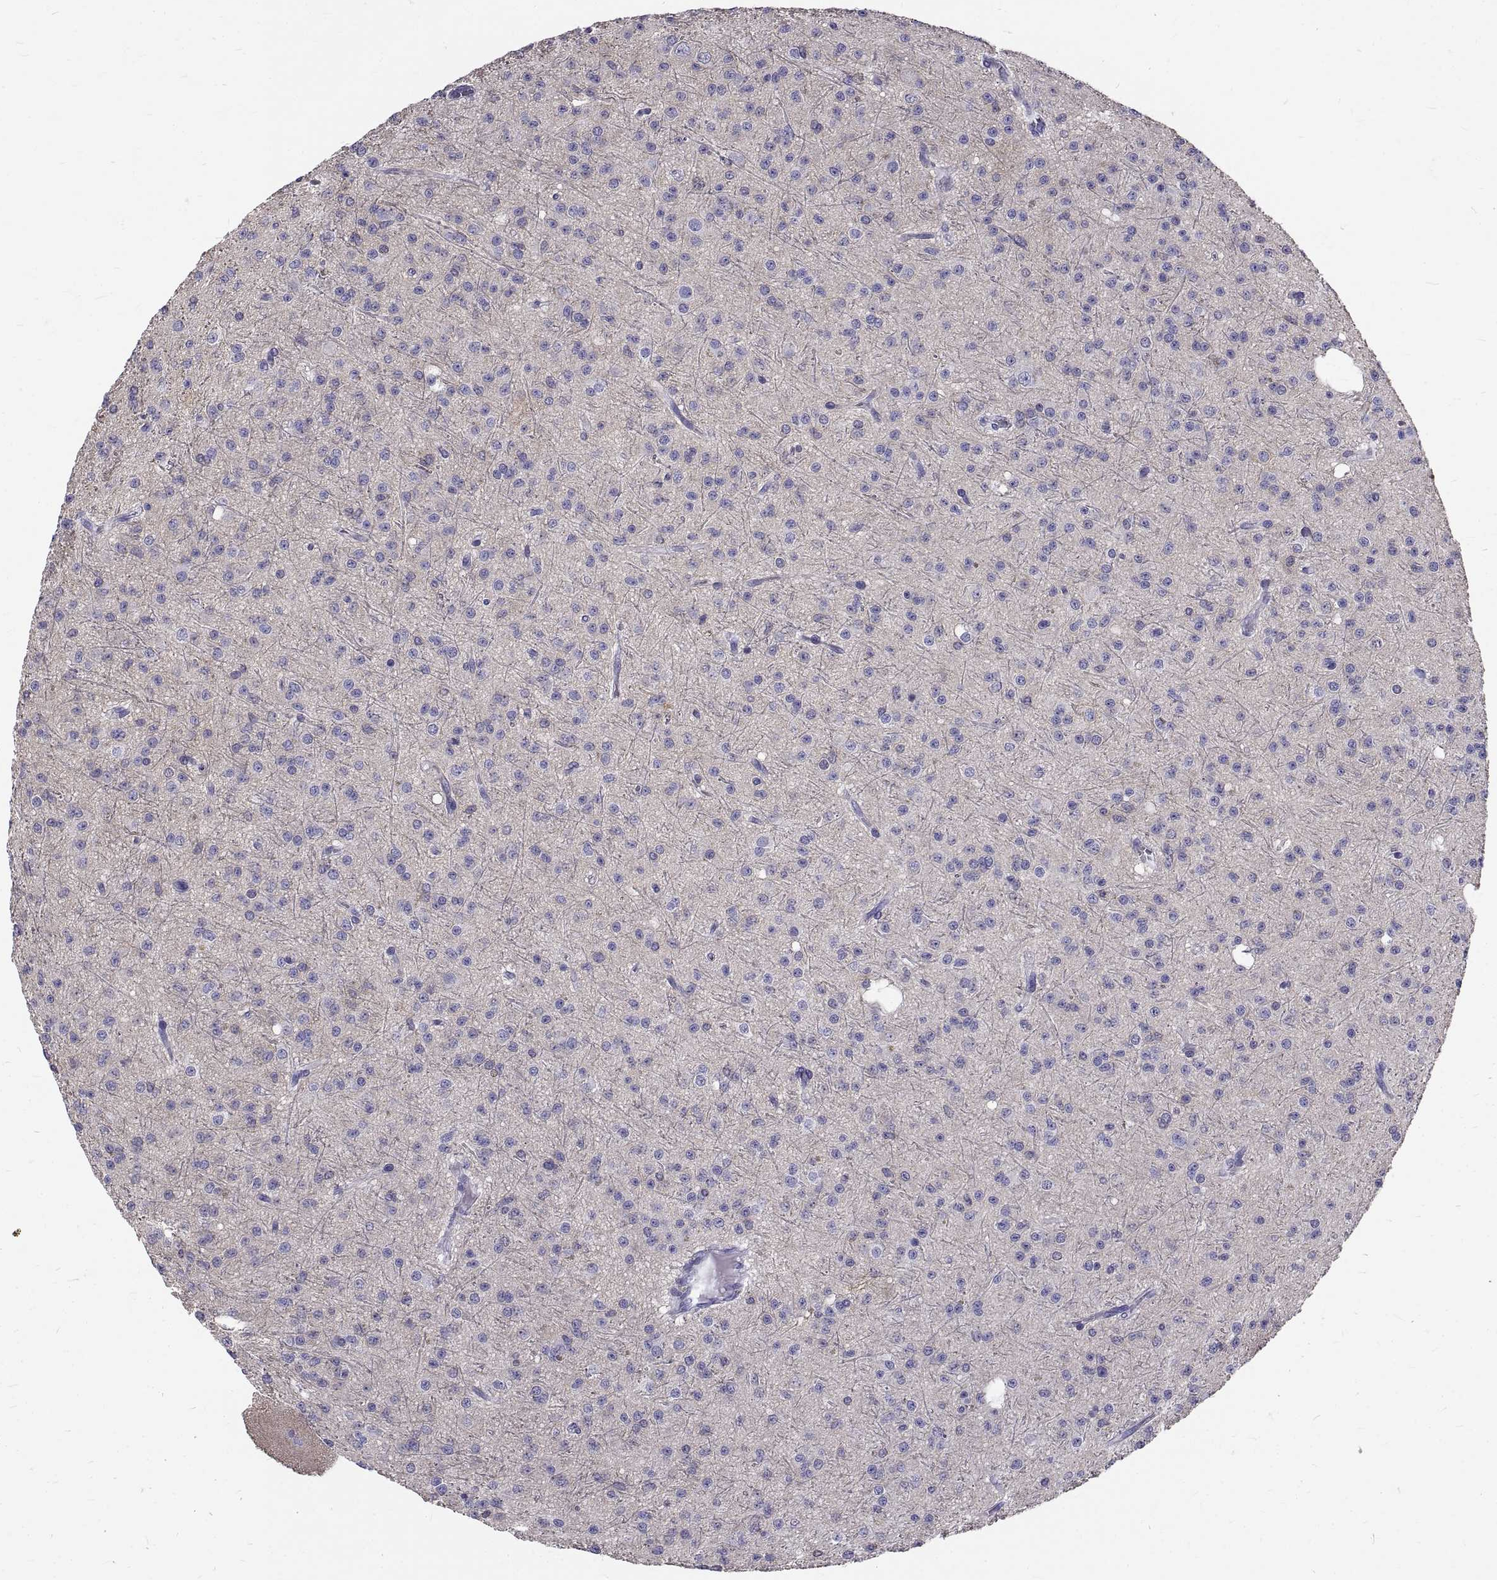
{"staining": {"intensity": "negative", "quantity": "none", "location": "none"}, "tissue": "glioma", "cell_type": "Tumor cells", "image_type": "cancer", "snomed": [{"axis": "morphology", "description": "Glioma, malignant, Low grade"}, {"axis": "topography", "description": "Brain"}], "caption": "DAB (3,3'-diaminobenzidine) immunohistochemical staining of human glioma reveals no significant staining in tumor cells.", "gene": "GNG12", "patient": {"sex": "male", "age": 27}}